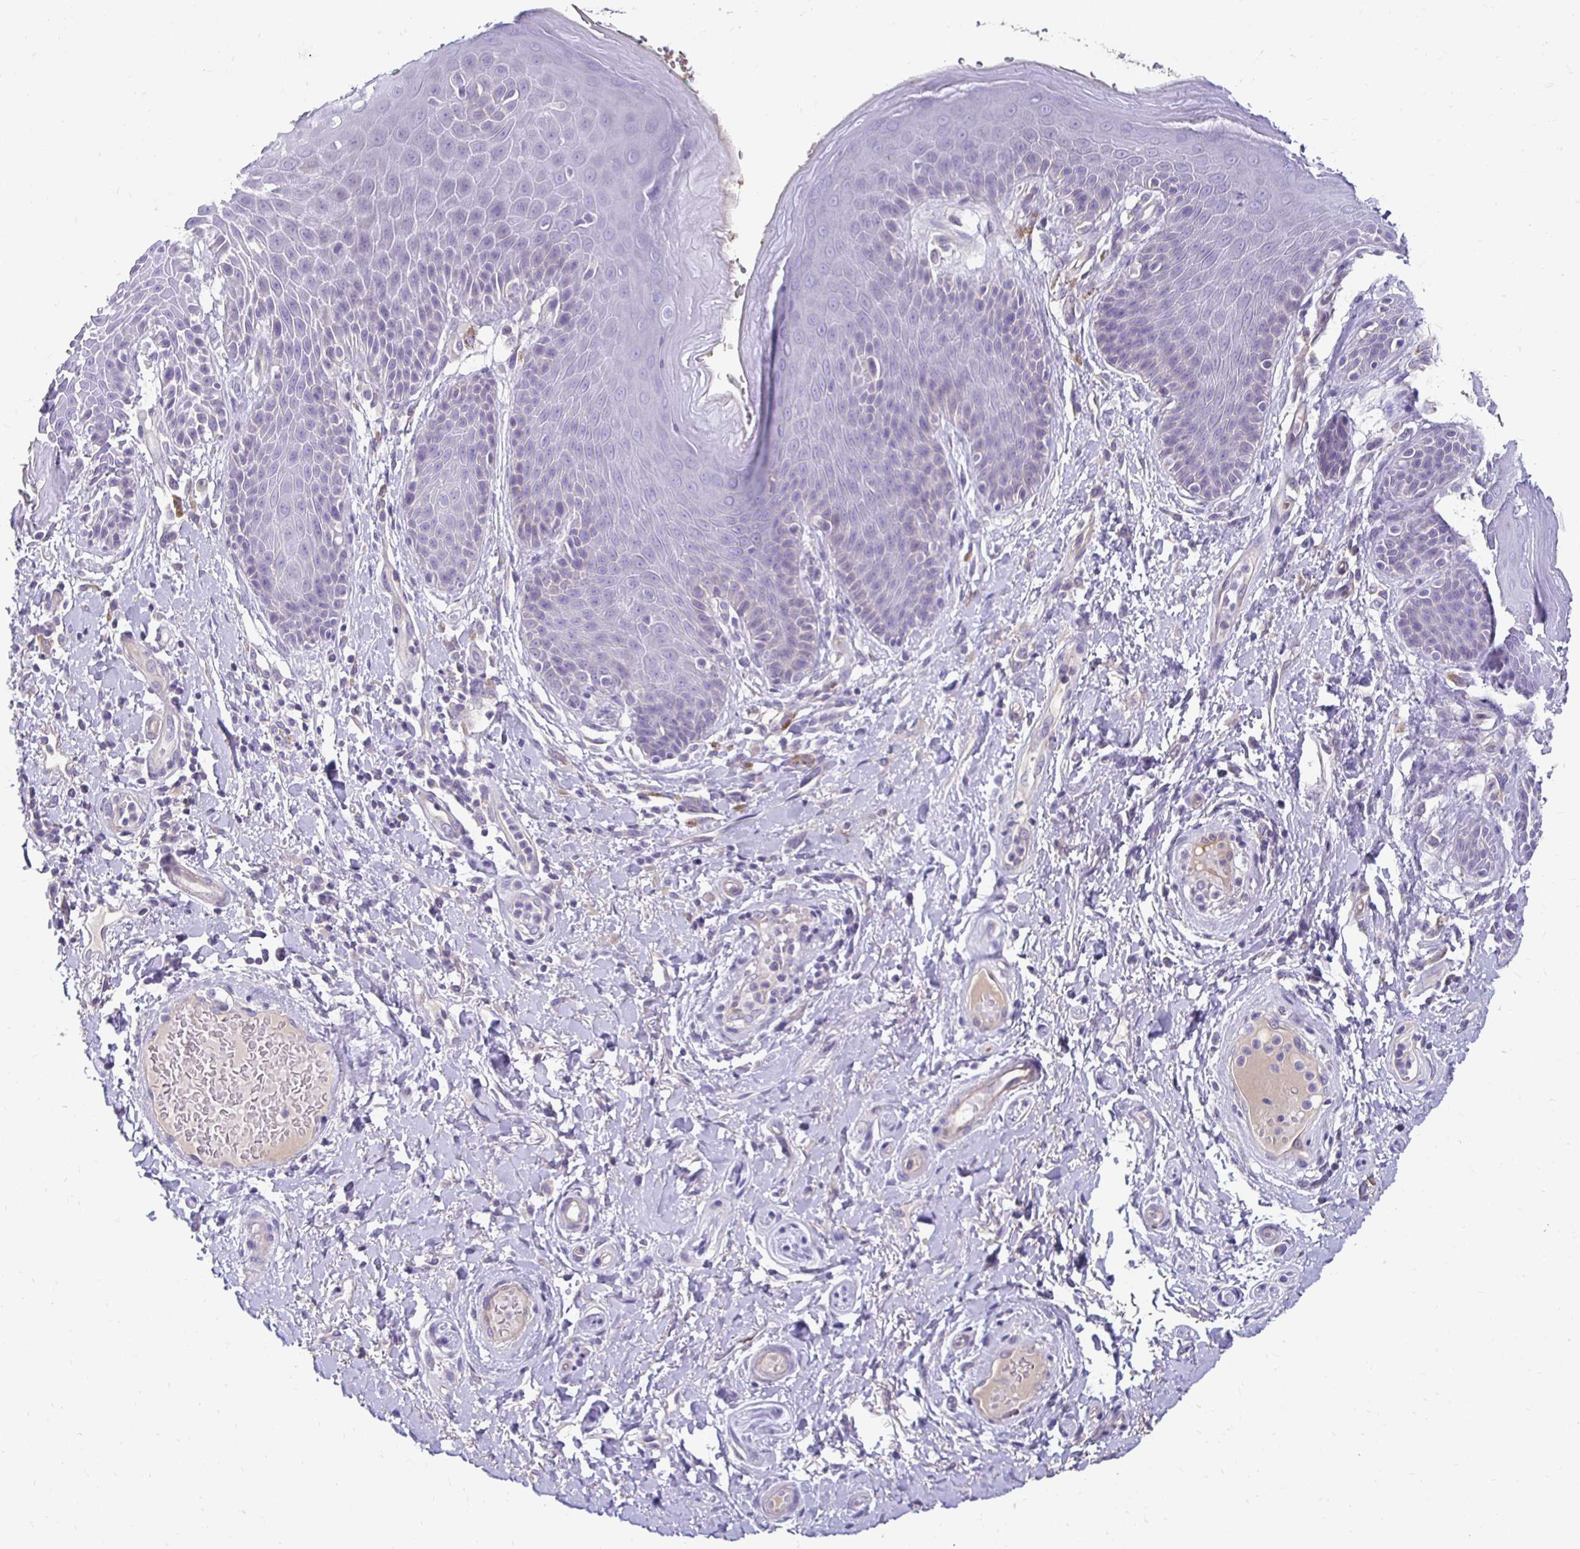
{"staining": {"intensity": "negative", "quantity": "none", "location": "none"}, "tissue": "skin", "cell_type": "Epidermal cells", "image_type": "normal", "snomed": [{"axis": "morphology", "description": "Normal tissue, NOS"}, {"axis": "topography", "description": "Anal"}, {"axis": "topography", "description": "Peripheral nerve tissue"}], "caption": "DAB (3,3'-diaminobenzidine) immunohistochemical staining of normal human skin displays no significant expression in epidermal cells.", "gene": "AKAP6", "patient": {"sex": "male", "age": 51}}